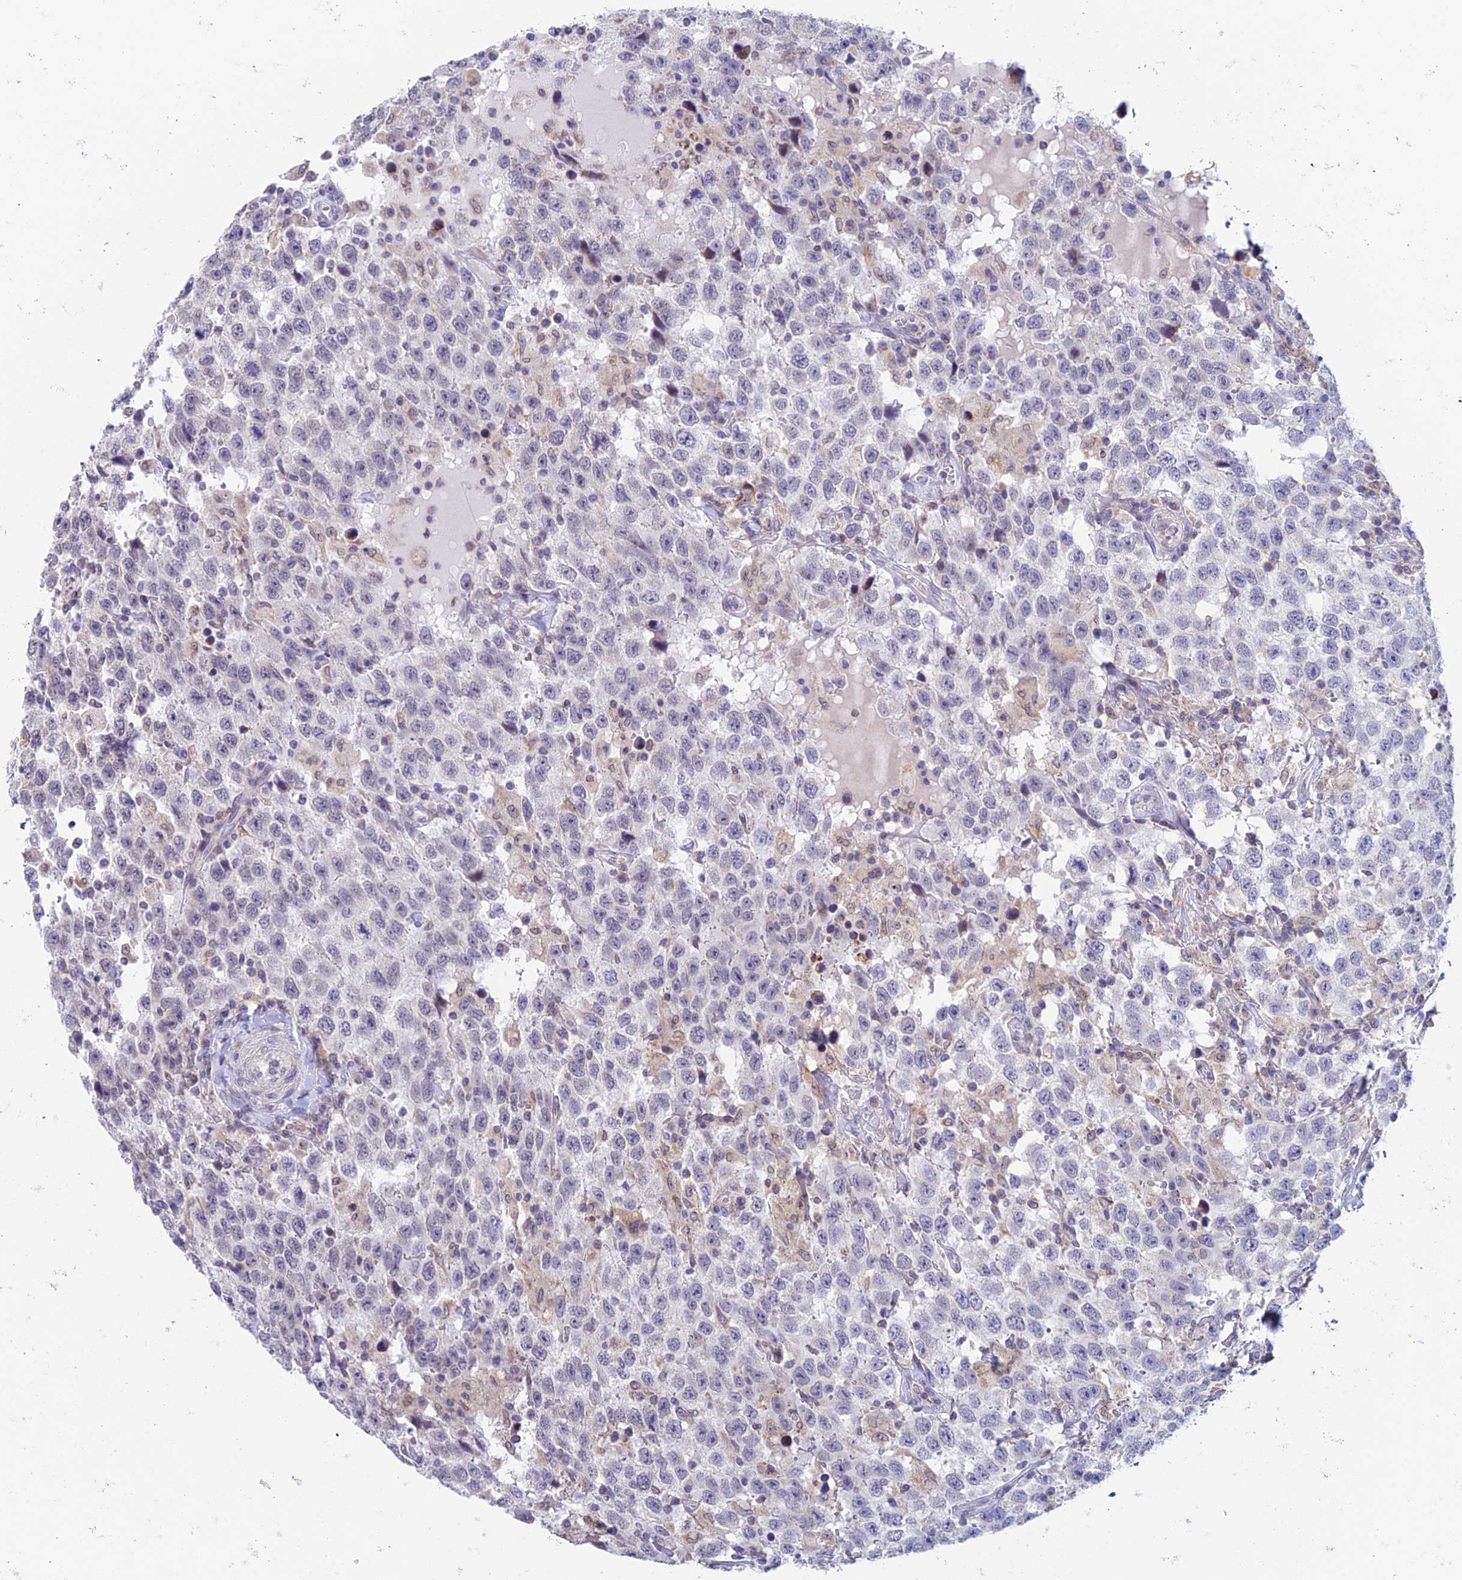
{"staining": {"intensity": "negative", "quantity": "none", "location": "none"}, "tissue": "testis cancer", "cell_type": "Tumor cells", "image_type": "cancer", "snomed": [{"axis": "morphology", "description": "Seminoma, NOS"}, {"axis": "topography", "description": "Testis"}], "caption": "Image shows no protein positivity in tumor cells of seminoma (testis) tissue.", "gene": "REXO5", "patient": {"sex": "male", "age": 41}}